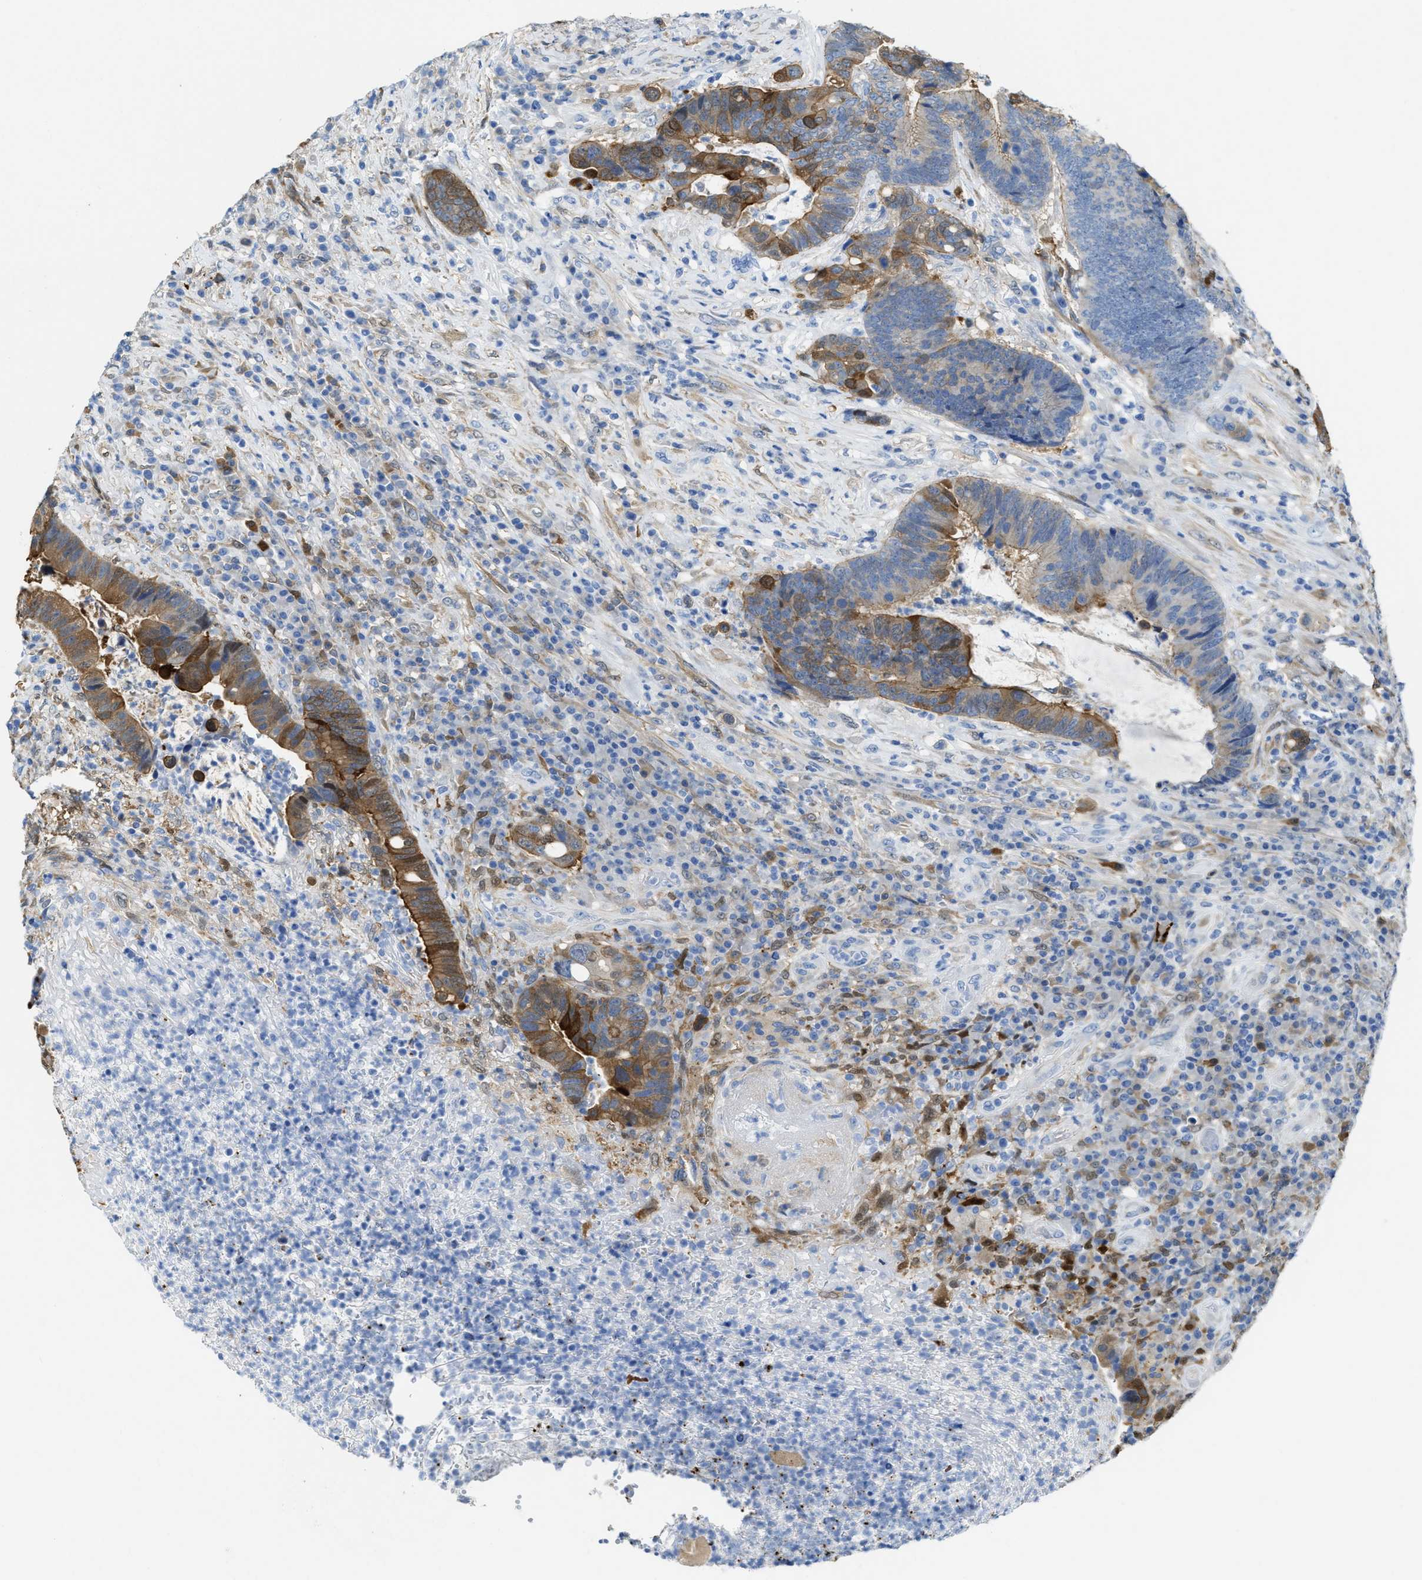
{"staining": {"intensity": "strong", "quantity": "25%-75%", "location": "cytoplasmic/membranous,nuclear"}, "tissue": "colorectal cancer", "cell_type": "Tumor cells", "image_type": "cancer", "snomed": [{"axis": "morphology", "description": "Adenocarcinoma, NOS"}, {"axis": "topography", "description": "Rectum"}], "caption": "Colorectal cancer stained with a brown dye demonstrates strong cytoplasmic/membranous and nuclear positive expression in approximately 25%-75% of tumor cells.", "gene": "ASS1", "patient": {"sex": "female", "age": 89}}